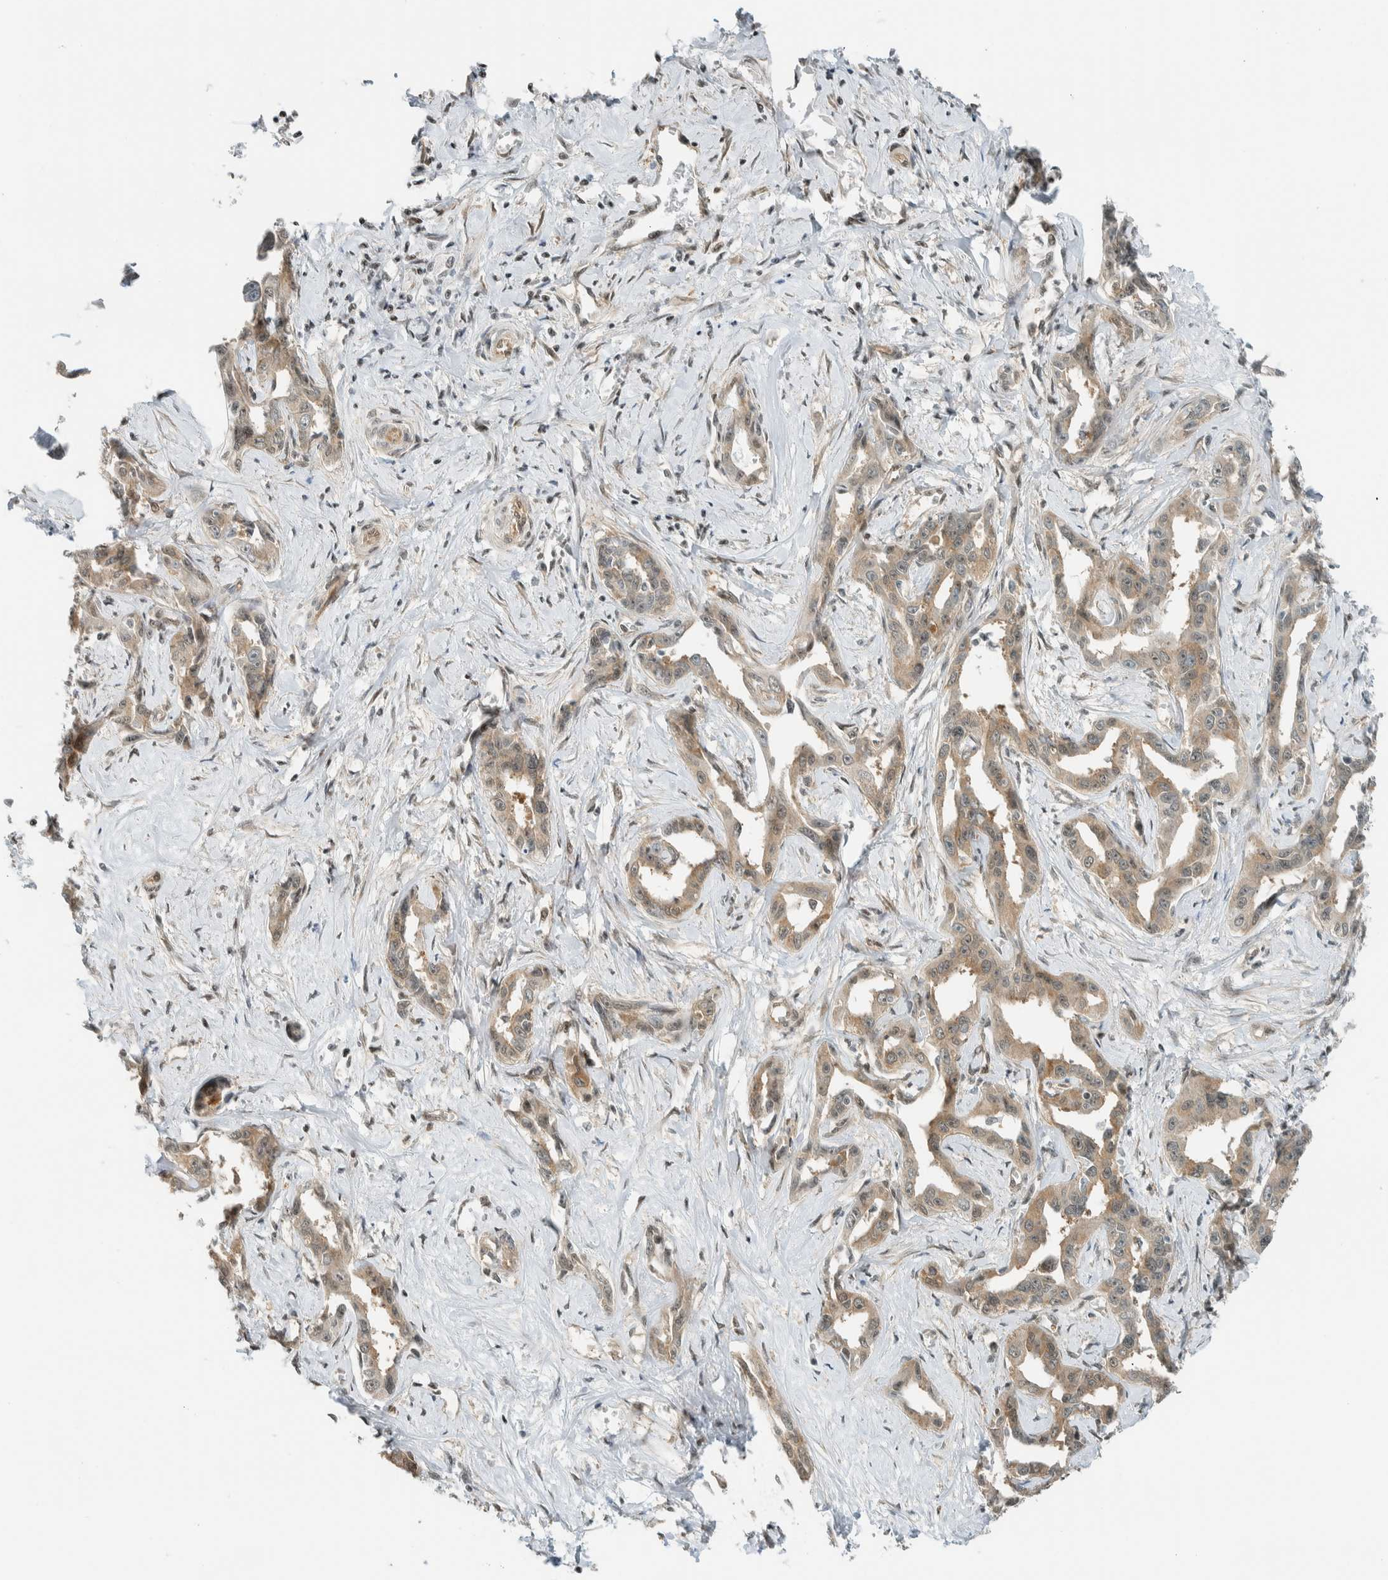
{"staining": {"intensity": "weak", "quantity": ">75%", "location": "cytoplasmic/membranous"}, "tissue": "liver cancer", "cell_type": "Tumor cells", "image_type": "cancer", "snomed": [{"axis": "morphology", "description": "Cholangiocarcinoma"}, {"axis": "topography", "description": "Liver"}], "caption": "A low amount of weak cytoplasmic/membranous staining is present in approximately >75% of tumor cells in cholangiocarcinoma (liver) tissue.", "gene": "NIBAN2", "patient": {"sex": "male", "age": 59}}